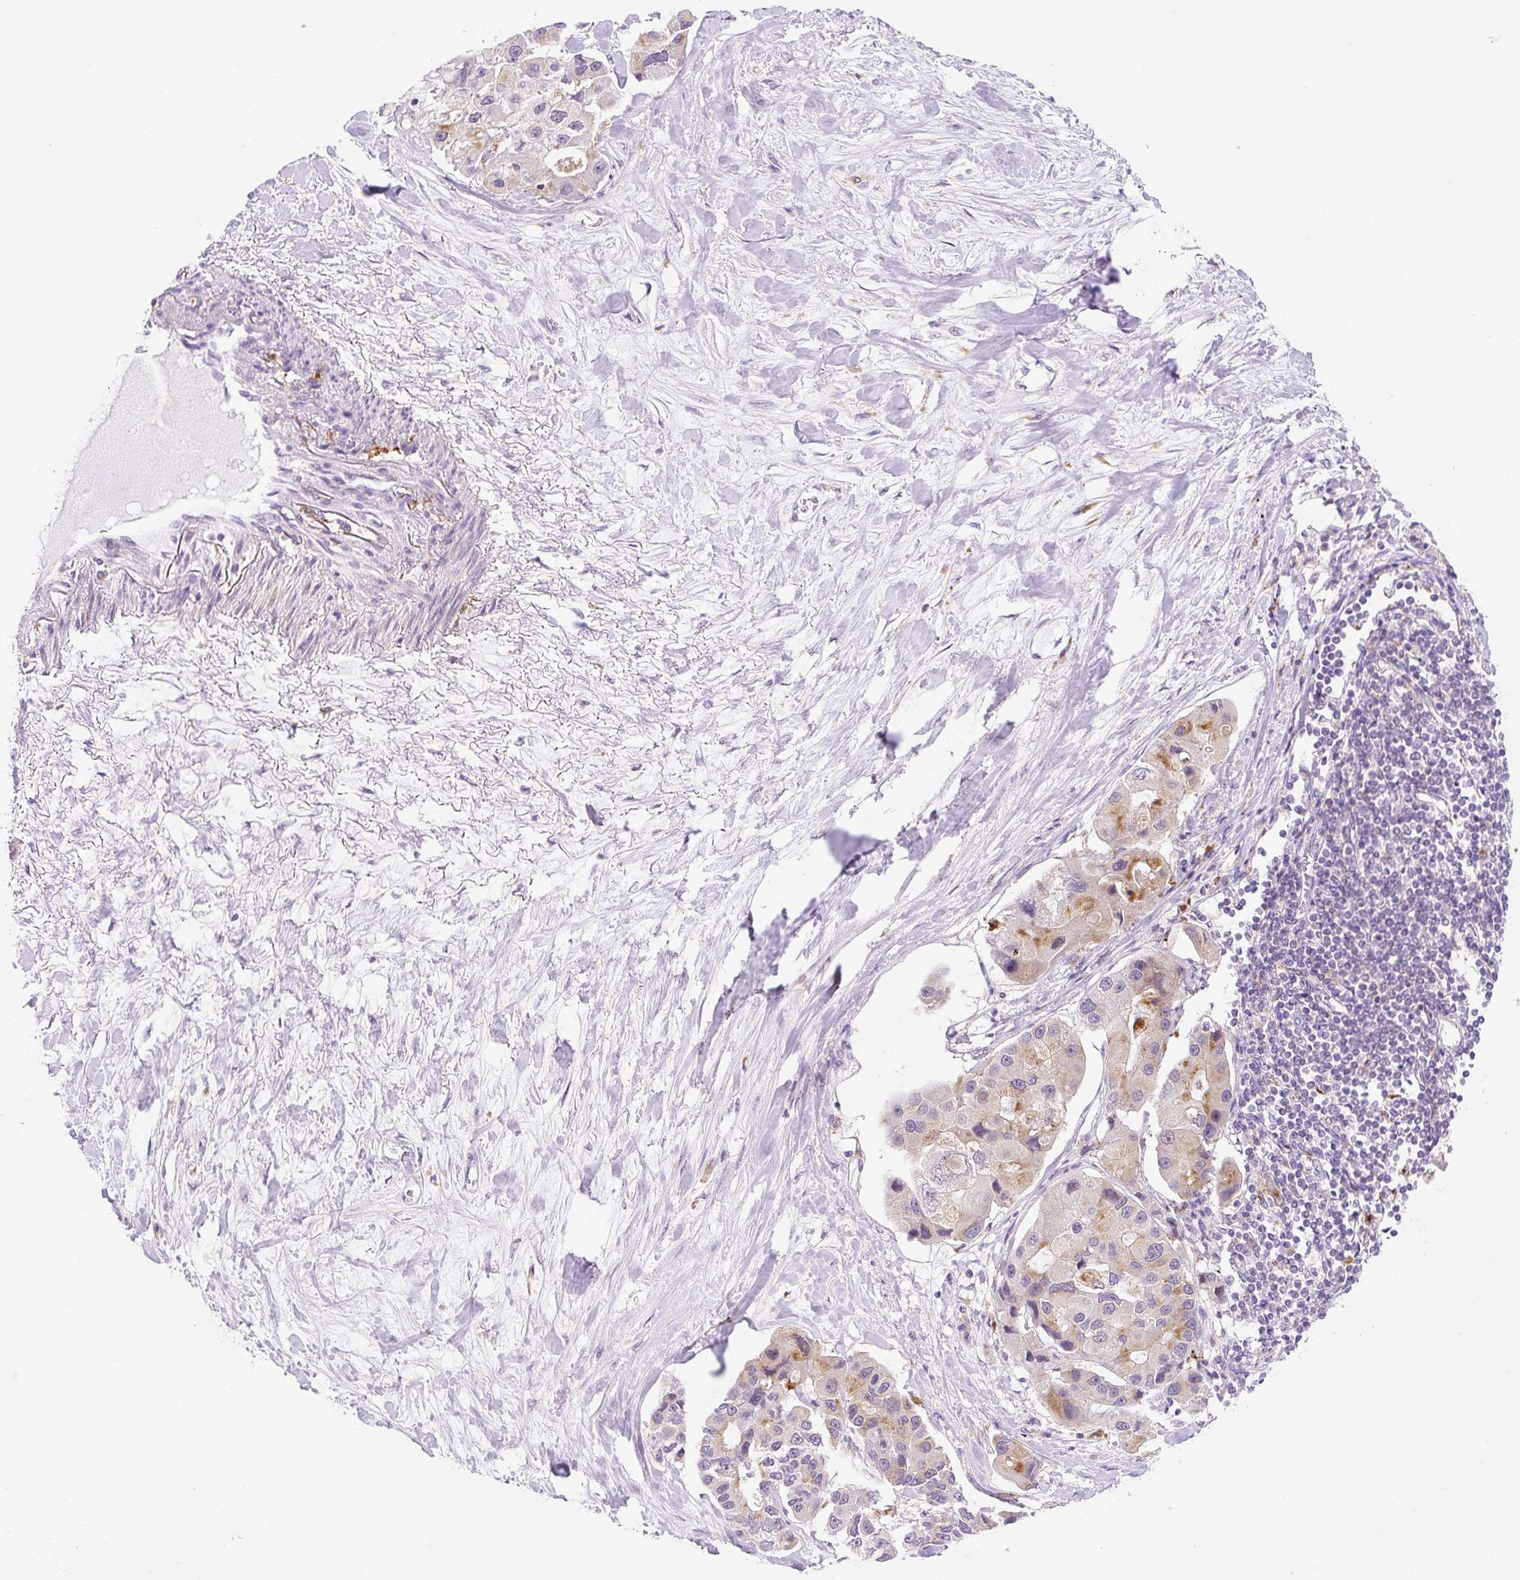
{"staining": {"intensity": "moderate", "quantity": "<25%", "location": "cytoplasmic/membranous"}, "tissue": "lung cancer", "cell_type": "Tumor cells", "image_type": "cancer", "snomed": [{"axis": "morphology", "description": "Adenocarcinoma, NOS"}, {"axis": "topography", "description": "Lung"}], "caption": "Lung cancer (adenocarcinoma) was stained to show a protein in brown. There is low levels of moderate cytoplasmic/membranous expression in about <25% of tumor cells. (DAB (3,3'-diaminobenzidine) = brown stain, brightfield microscopy at high magnification).", "gene": "CEBPZOS", "patient": {"sex": "female", "age": 54}}